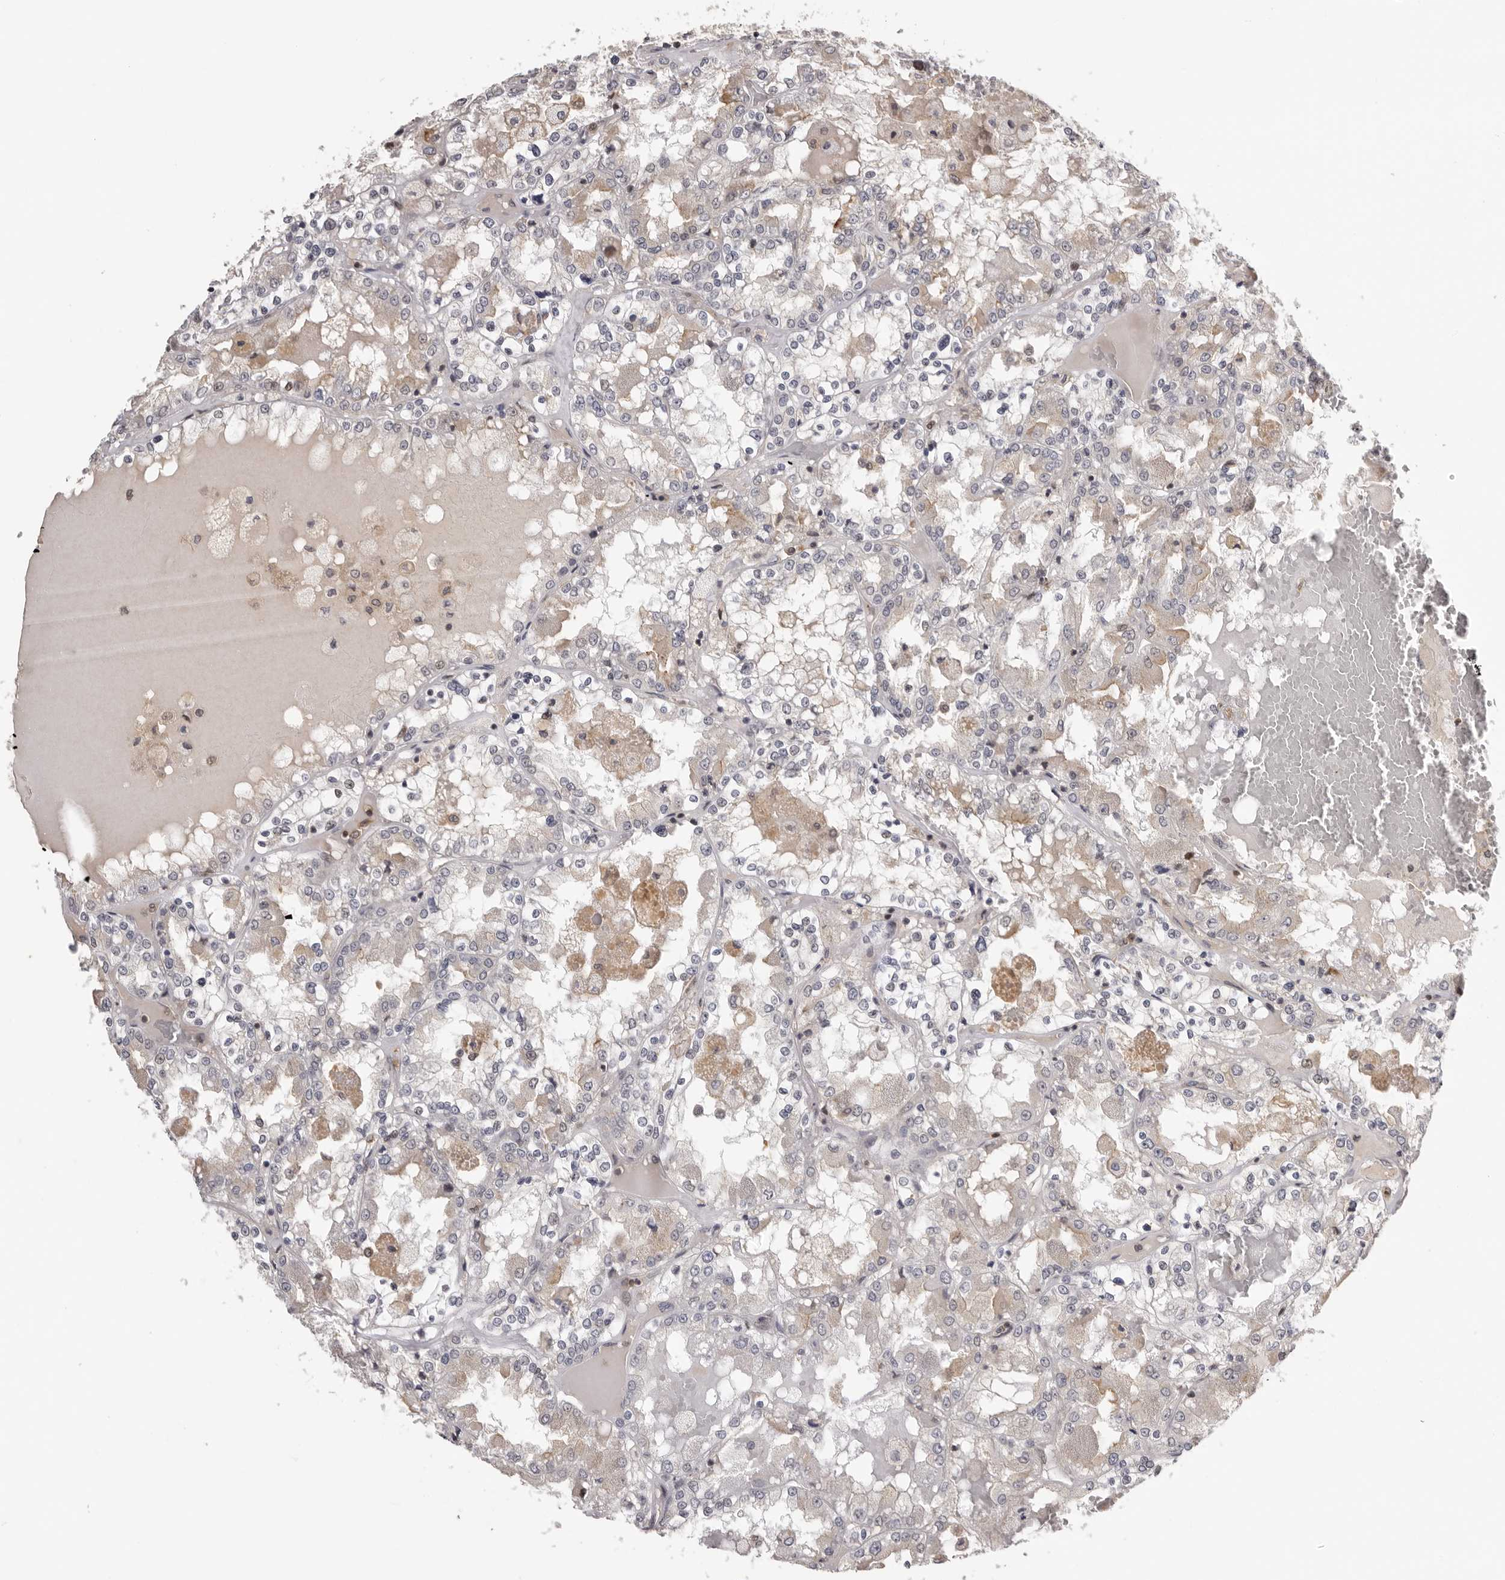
{"staining": {"intensity": "negative", "quantity": "none", "location": "none"}, "tissue": "renal cancer", "cell_type": "Tumor cells", "image_type": "cancer", "snomed": [{"axis": "morphology", "description": "Adenocarcinoma, NOS"}, {"axis": "topography", "description": "Kidney"}], "caption": "An image of human renal adenocarcinoma is negative for staining in tumor cells.", "gene": "KIF2B", "patient": {"sex": "female", "age": 56}}